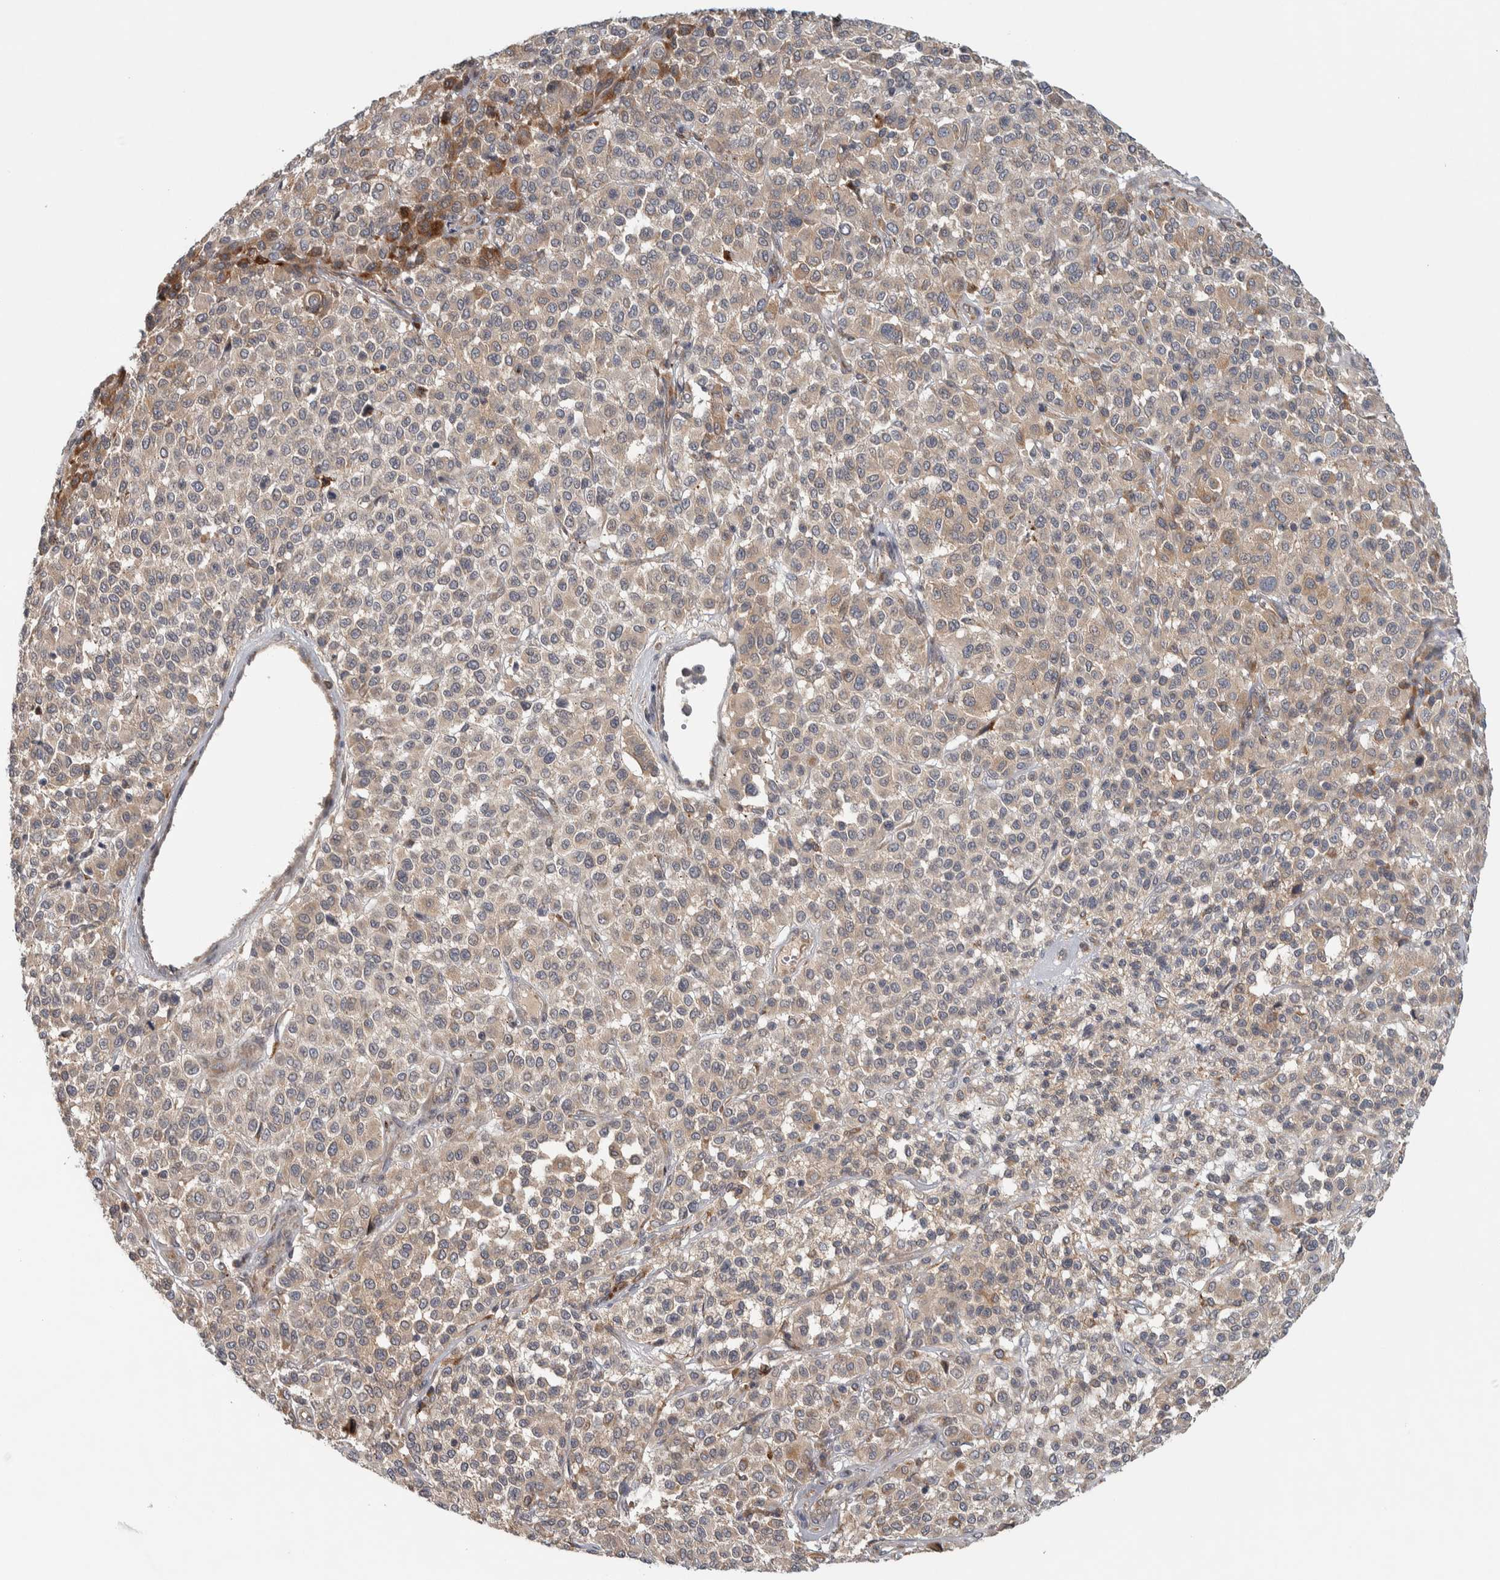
{"staining": {"intensity": "weak", "quantity": ">75%", "location": "cytoplasmic/membranous"}, "tissue": "melanoma", "cell_type": "Tumor cells", "image_type": "cancer", "snomed": [{"axis": "morphology", "description": "Malignant melanoma, Metastatic site"}, {"axis": "topography", "description": "Pancreas"}], "caption": "Protein staining shows weak cytoplasmic/membranous staining in approximately >75% of tumor cells in malignant melanoma (metastatic site).", "gene": "ADPRM", "patient": {"sex": "female", "age": 30}}